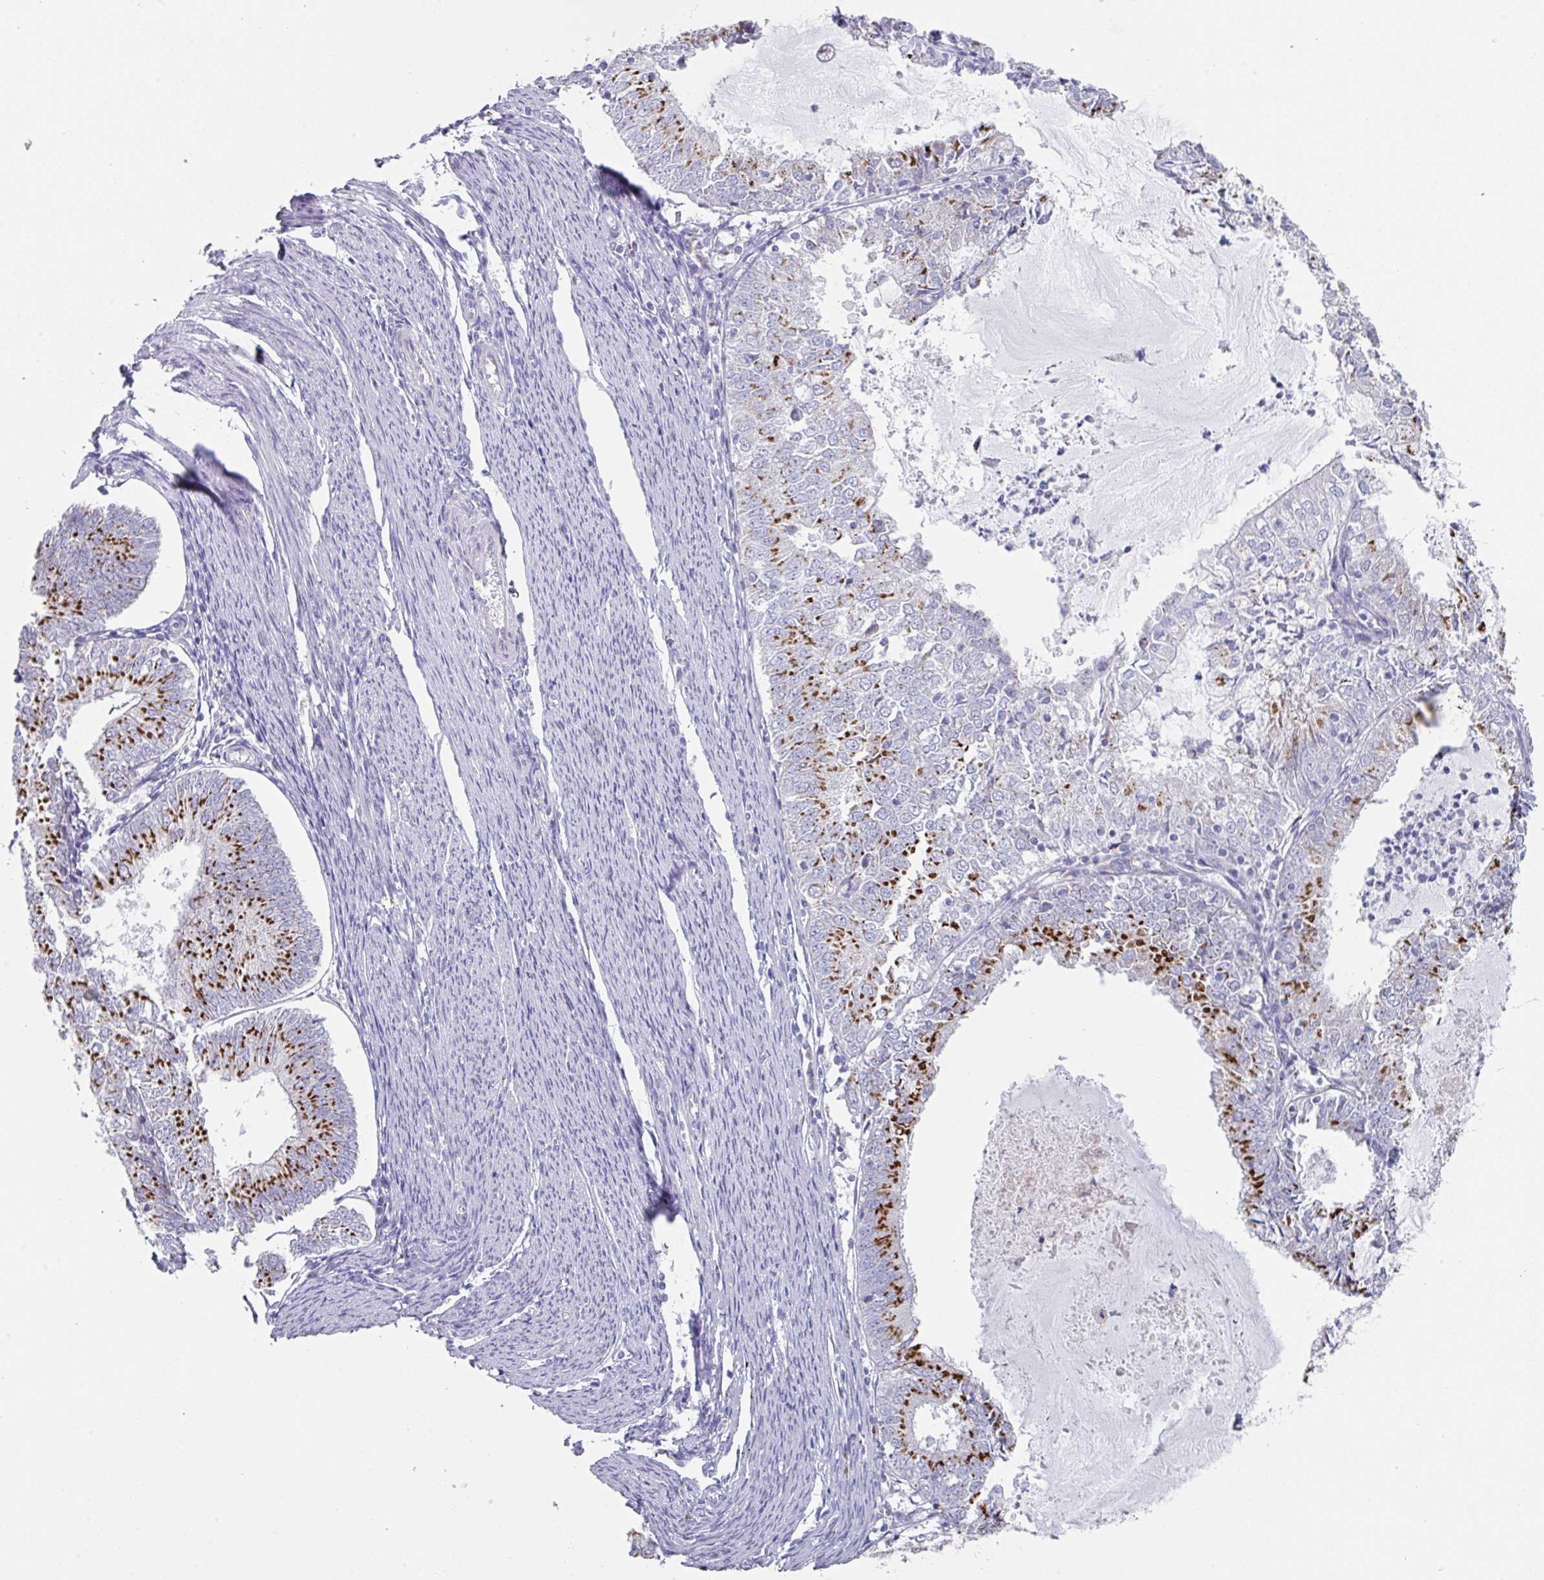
{"staining": {"intensity": "strong", "quantity": "25%-75%", "location": "cytoplasmic/membranous"}, "tissue": "endometrial cancer", "cell_type": "Tumor cells", "image_type": "cancer", "snomed": [{"axis": "morphology", "description": "Adenocarcinoma, NOS"}, {"axis": "topography", "description": "Endometrium"}], "caption": "Immunohistochemical staining of adenocarcinoma (endometrial) shows high levels of strong cytoplasmic/membranous protein expression in about 25%-75% of tumor cells.", "gene": "VKORC1L1", "patient": {"sex": "female", "age": 57}}